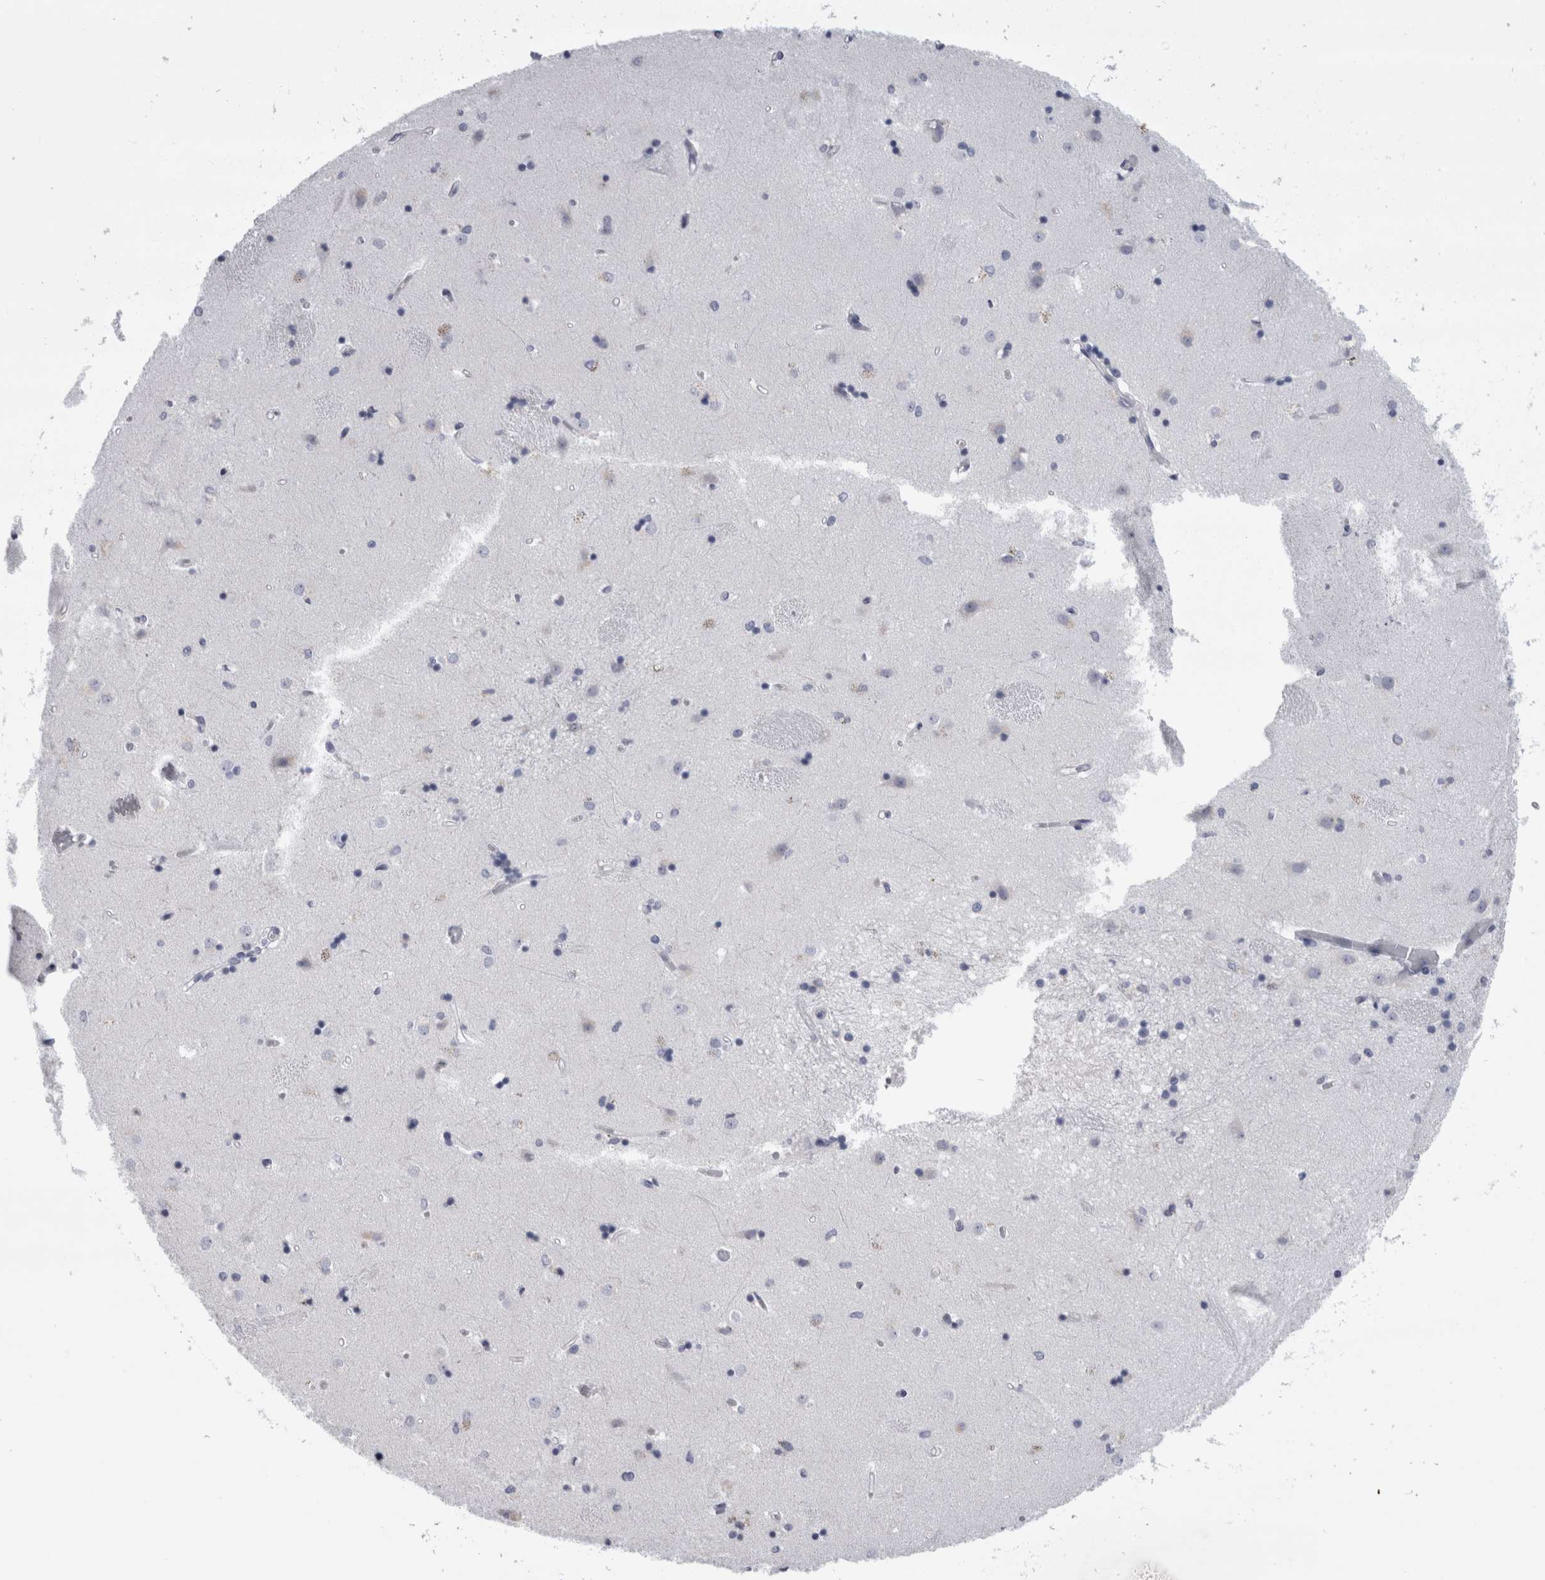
{"staining": {"intensity": "negative", "quantity": "none", "location": "none"}, "tissue": "caudate", "cell_type": "Glial cells", "image_type": "normal", "snomed": [{"axis": "morphology", "description": "Normal tissue, NOS"}, {"axis": "topography", "description": "Lateral ventricle wall"}], "caption": "Glial cells show no significant protein staining in unremarkable caudate.", "gene": "PAX5", "patient": {"sex": "male", "age": 45}}